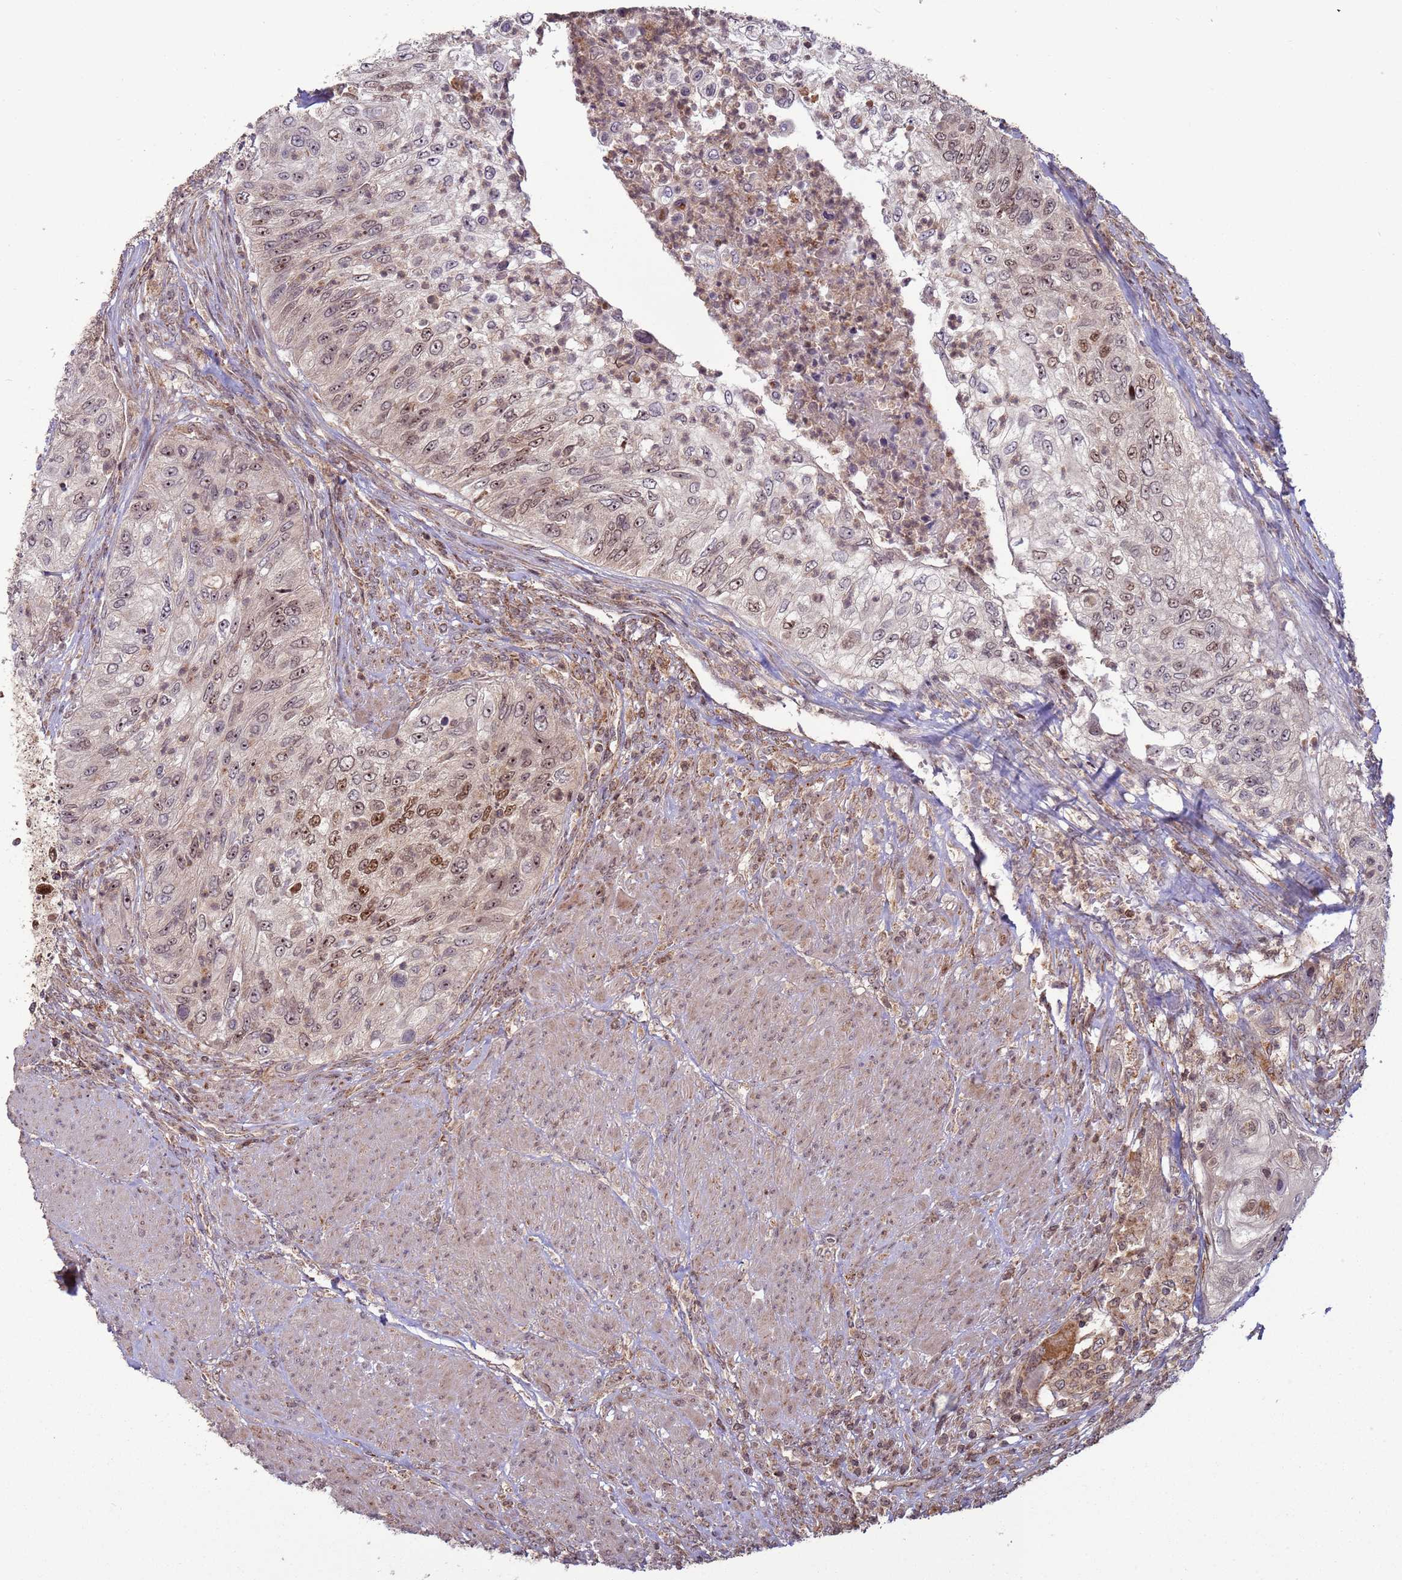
{"staining": {"intensity": "moderate", "quantity": ">75%", "location": "nuclear"}, "tissue": "urothelial cancer", "cell_type": "Tumor cells", "image_type": "cancer", "snomed": [{"axis": "morphology", "description": "Urothelial carcinoma, High grade"}, {"axis": "topography", "description": "Urinary bladder"}], "caption": "Immunohistochemical staining of urothelial cancer exhibits moderate nuclear protein positivity in approximately >75% of tumor cells.", "gene": "RCOR2", "patient": {"sex": "female", "age": 60}}